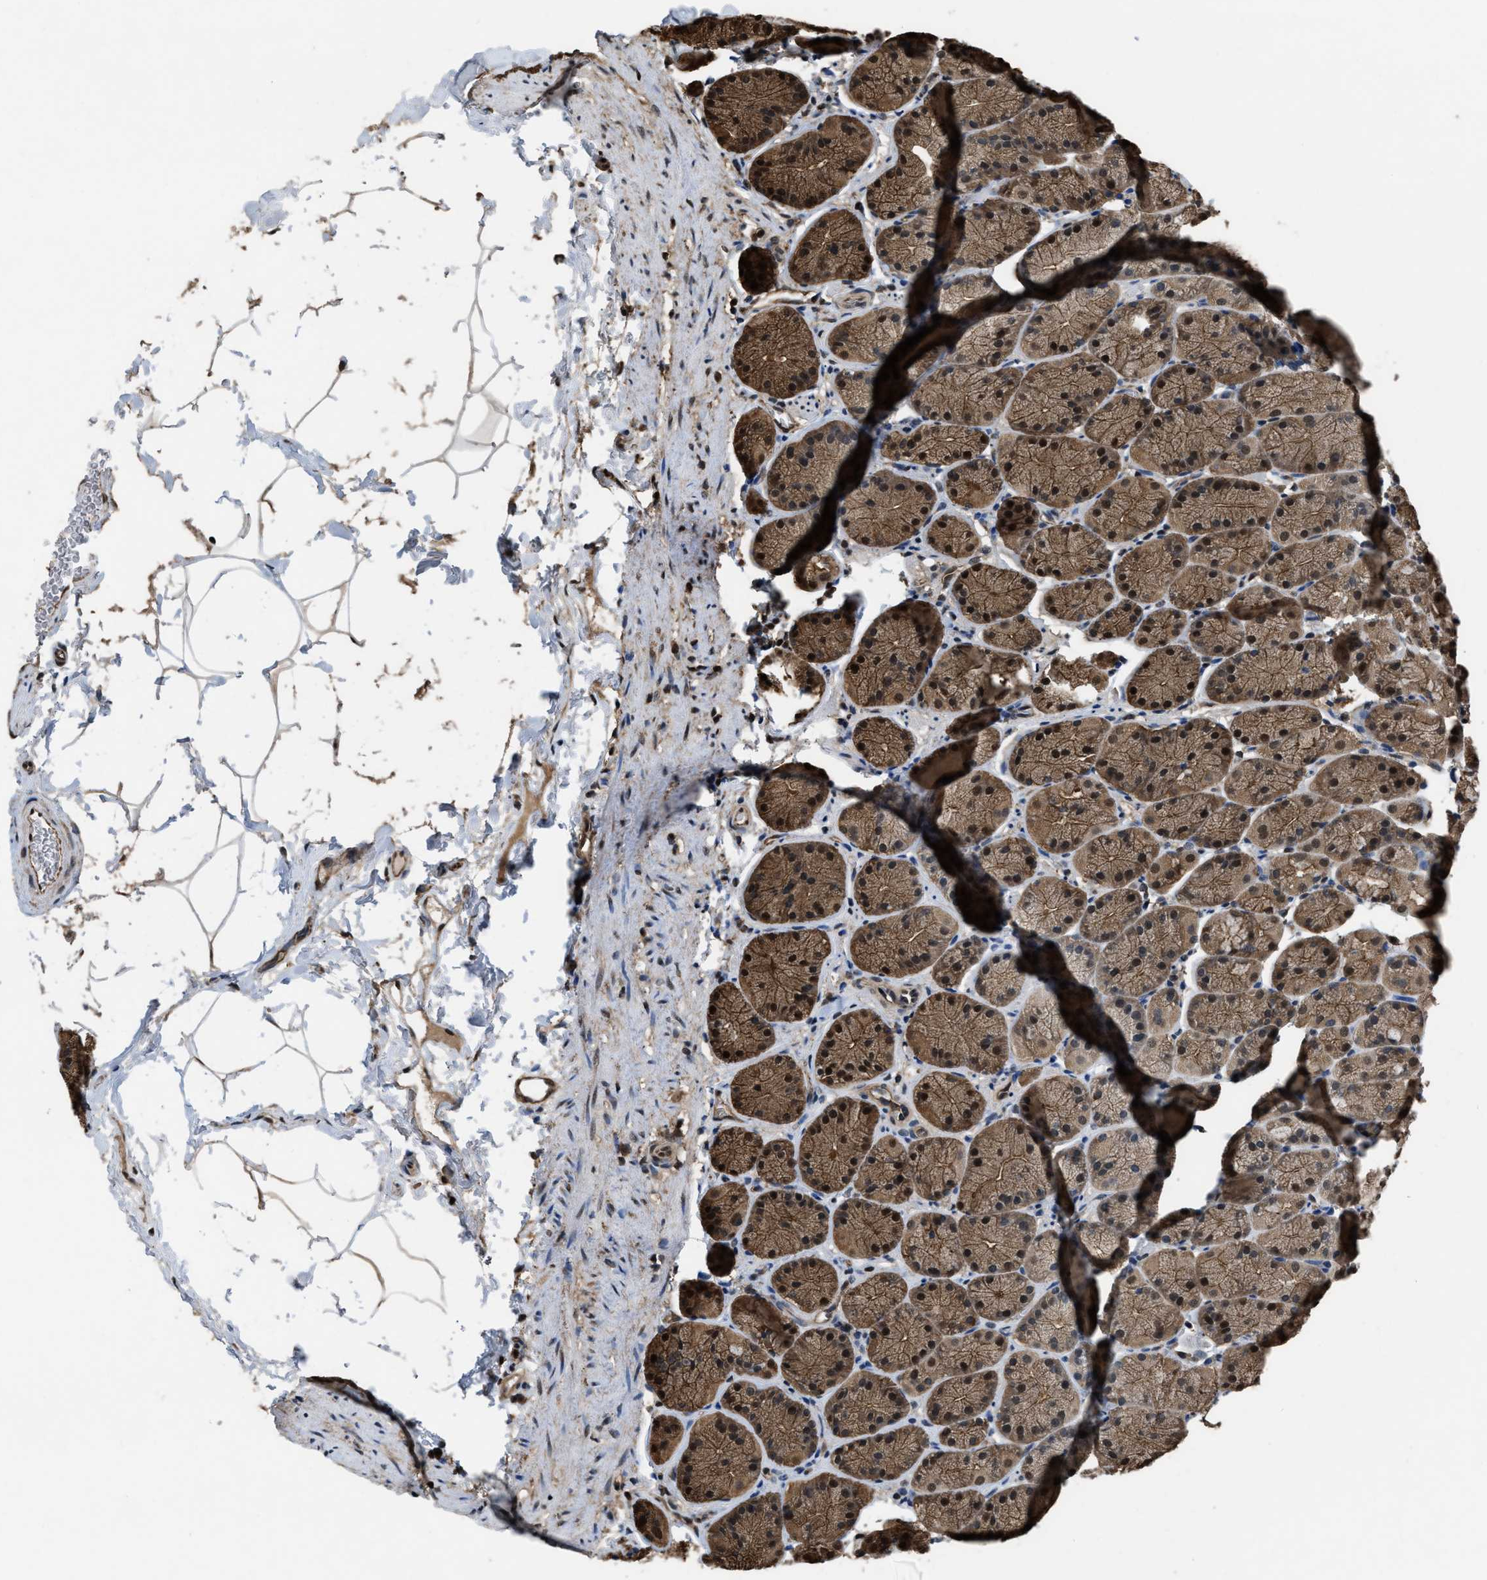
{"staining": {"intensity": "moderate", "quantity": ">75%", "location": "cytoplasmic/membranous,nuclear"}, "tissue": "stomach", "cell_type": "Glandular cells", "image_type": "normal", "snomed": [{"axis": "morphology", "description": "Normal tissue, NOS"}, {"axis": "topography", "description": "Stomach"}], "caption": "About >75% of glandular cells in normal stomach exhibit moderate cytoplasmic/membranous,nuclear protein expression as visualized by brown immunohistochemical staining.", "gene": "FNTA", "patient": {"sex": "male", "age": 42}}